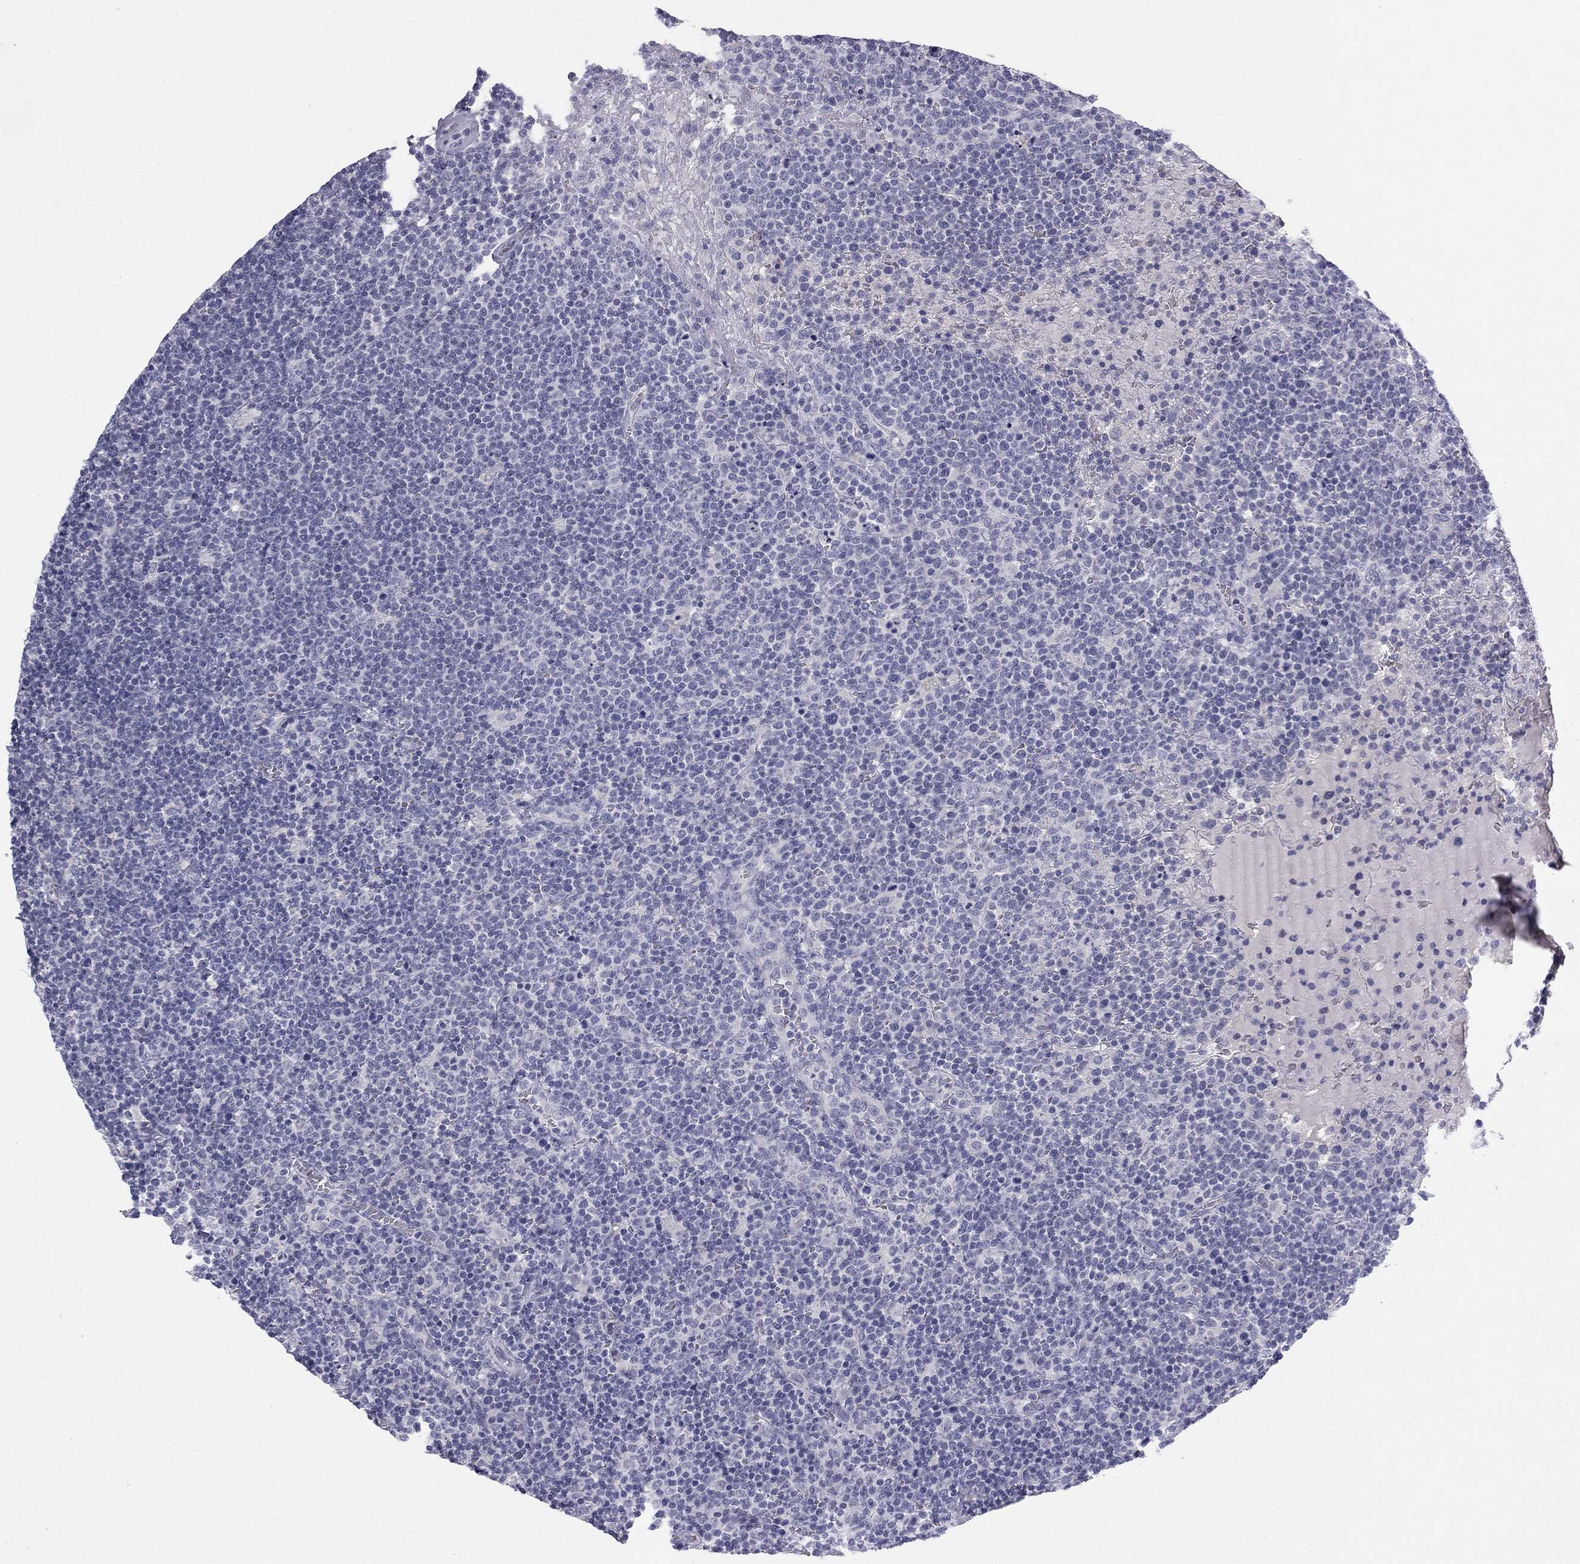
{"staining": {"intensity": "negative", "quantity": "none", "location": "none"}, "tissue": "lymphoma", "cell_type": "Tumor cells", "image_type": "cancer", "snomed": [{"axis": "morphology", "description": "Malignant lymphoma, non-Hodgkin's type, High grade"}, {"axis": "topography", "description": "Lymph node"}], "caption": "Immunohistochemistry image of human lymphoma stained for a protein (brown), which exhibits no staining in tumor cells. Nuclei are stained in blue.", "gene": "TFAP2B", "patient": {"sex": "male", "age": 61}}